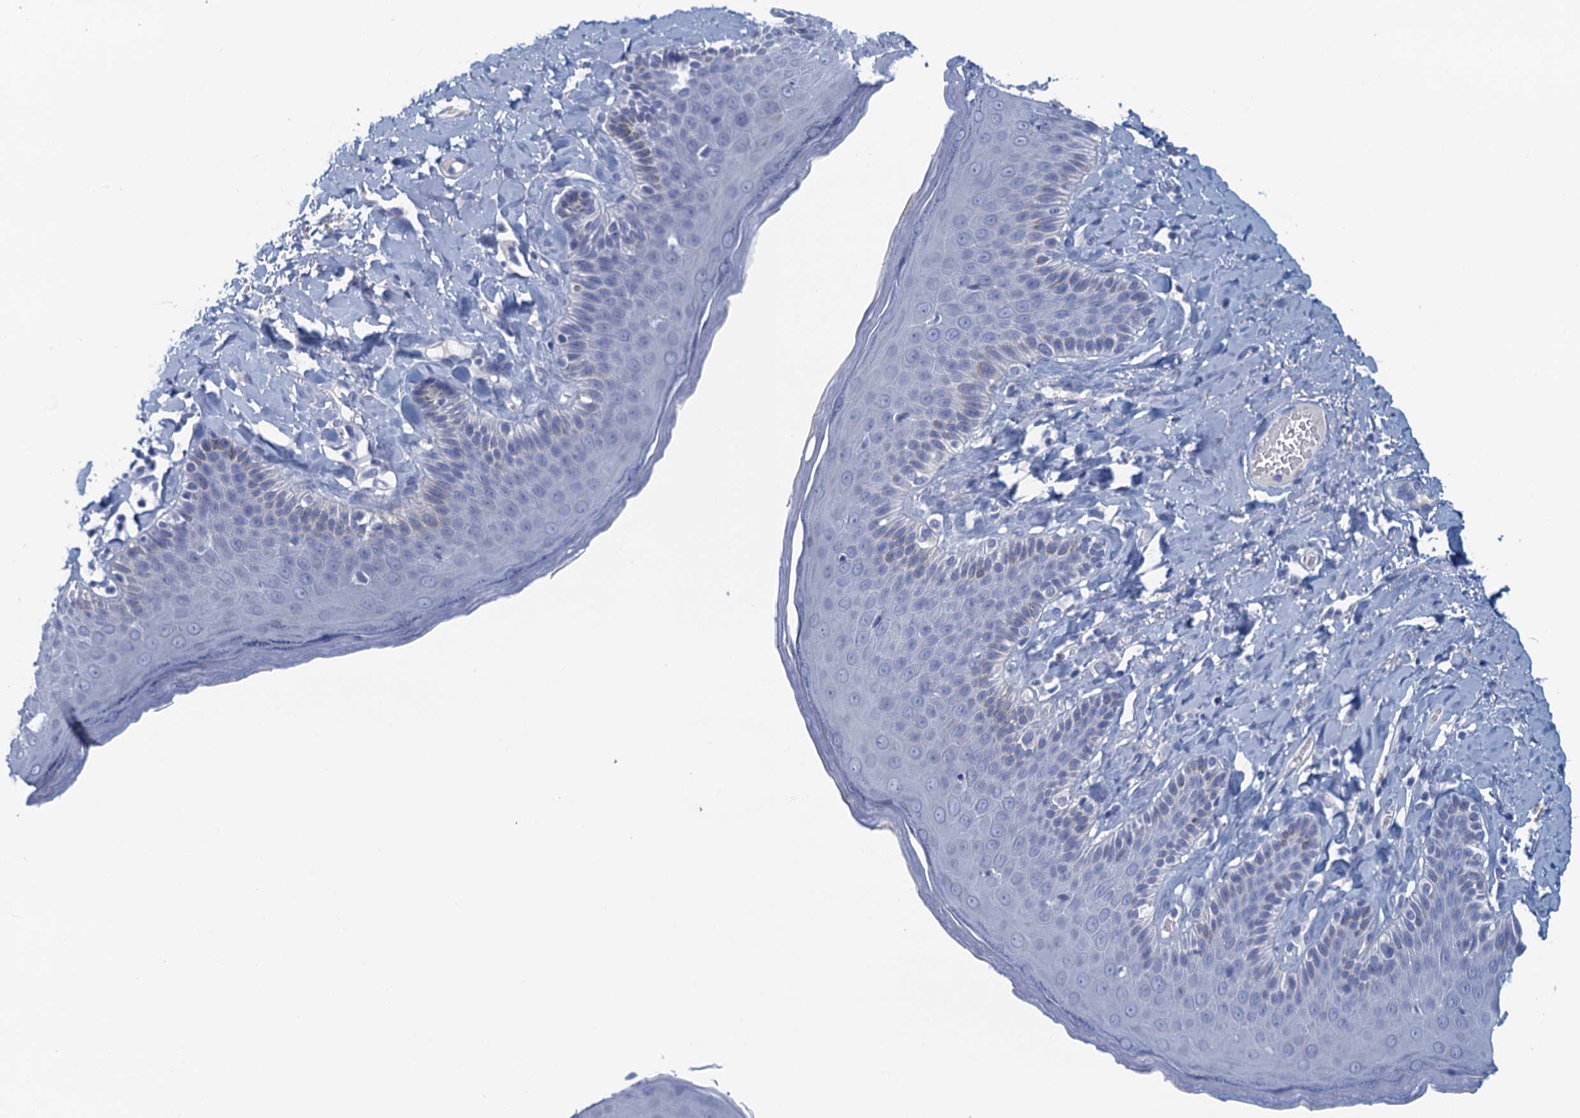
{"staining": {"intensity": "negative", "quantity": "none", "location": "none"}, "tissue": "skin", "cell_type": "Epidermal cells", "image_type": "normal", "snomed": [{"axis": "morphology", "description": "Normal tissue, NOS"}, {"axis": "topography", "description": "Anal"}], "caption": "IHC micrograph of normal skin: human skin stained with DAB (3,3'-diaminobenzidine) exhibits no significant protein expression in epidermal cells. (DAB (3,3'-diaminobenzidine) immunohistochemistry (IHC), high magnification).", "gene": "CYP51A1", "patient": {"sex": "male", "age": 69}}